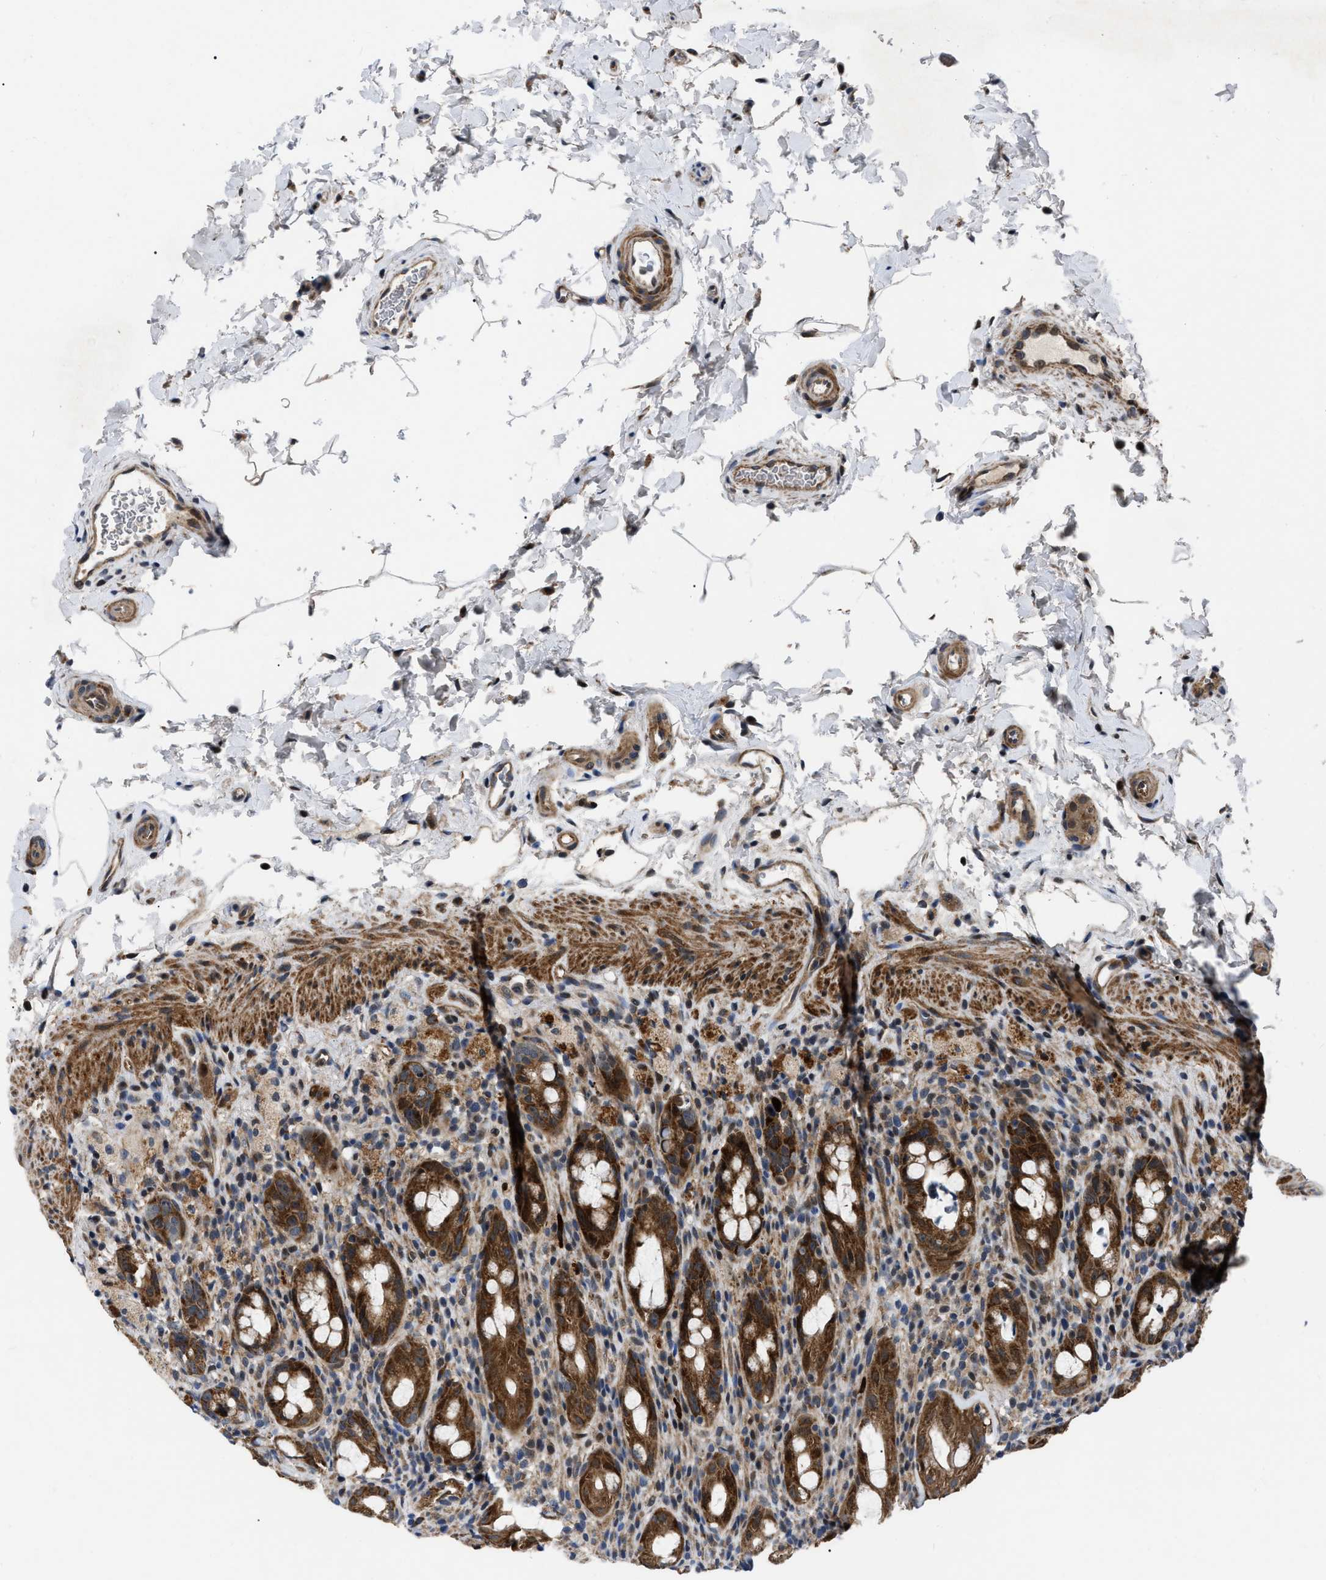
{"staining": {"intensity": "strong", "quantity": ">75%", "location": "cytoplasmic/membranous"}, "tissue": "rectum", "cell_type": "Glandular cells", "image_type": "normal", "snomed": [{"axis": "morphology", "description": "Normal tissue, NOS"}, {"axis": "topography", "description": "Rectum"}], "caption": "Approximately >75% of glandular cells in normal human rectum display strong cytoplasmic/membranous protein staining as visualized by brown immunohistochemical staining.", "gene": "PPWD1", "patient": {"sex": "male", "age": 44}}